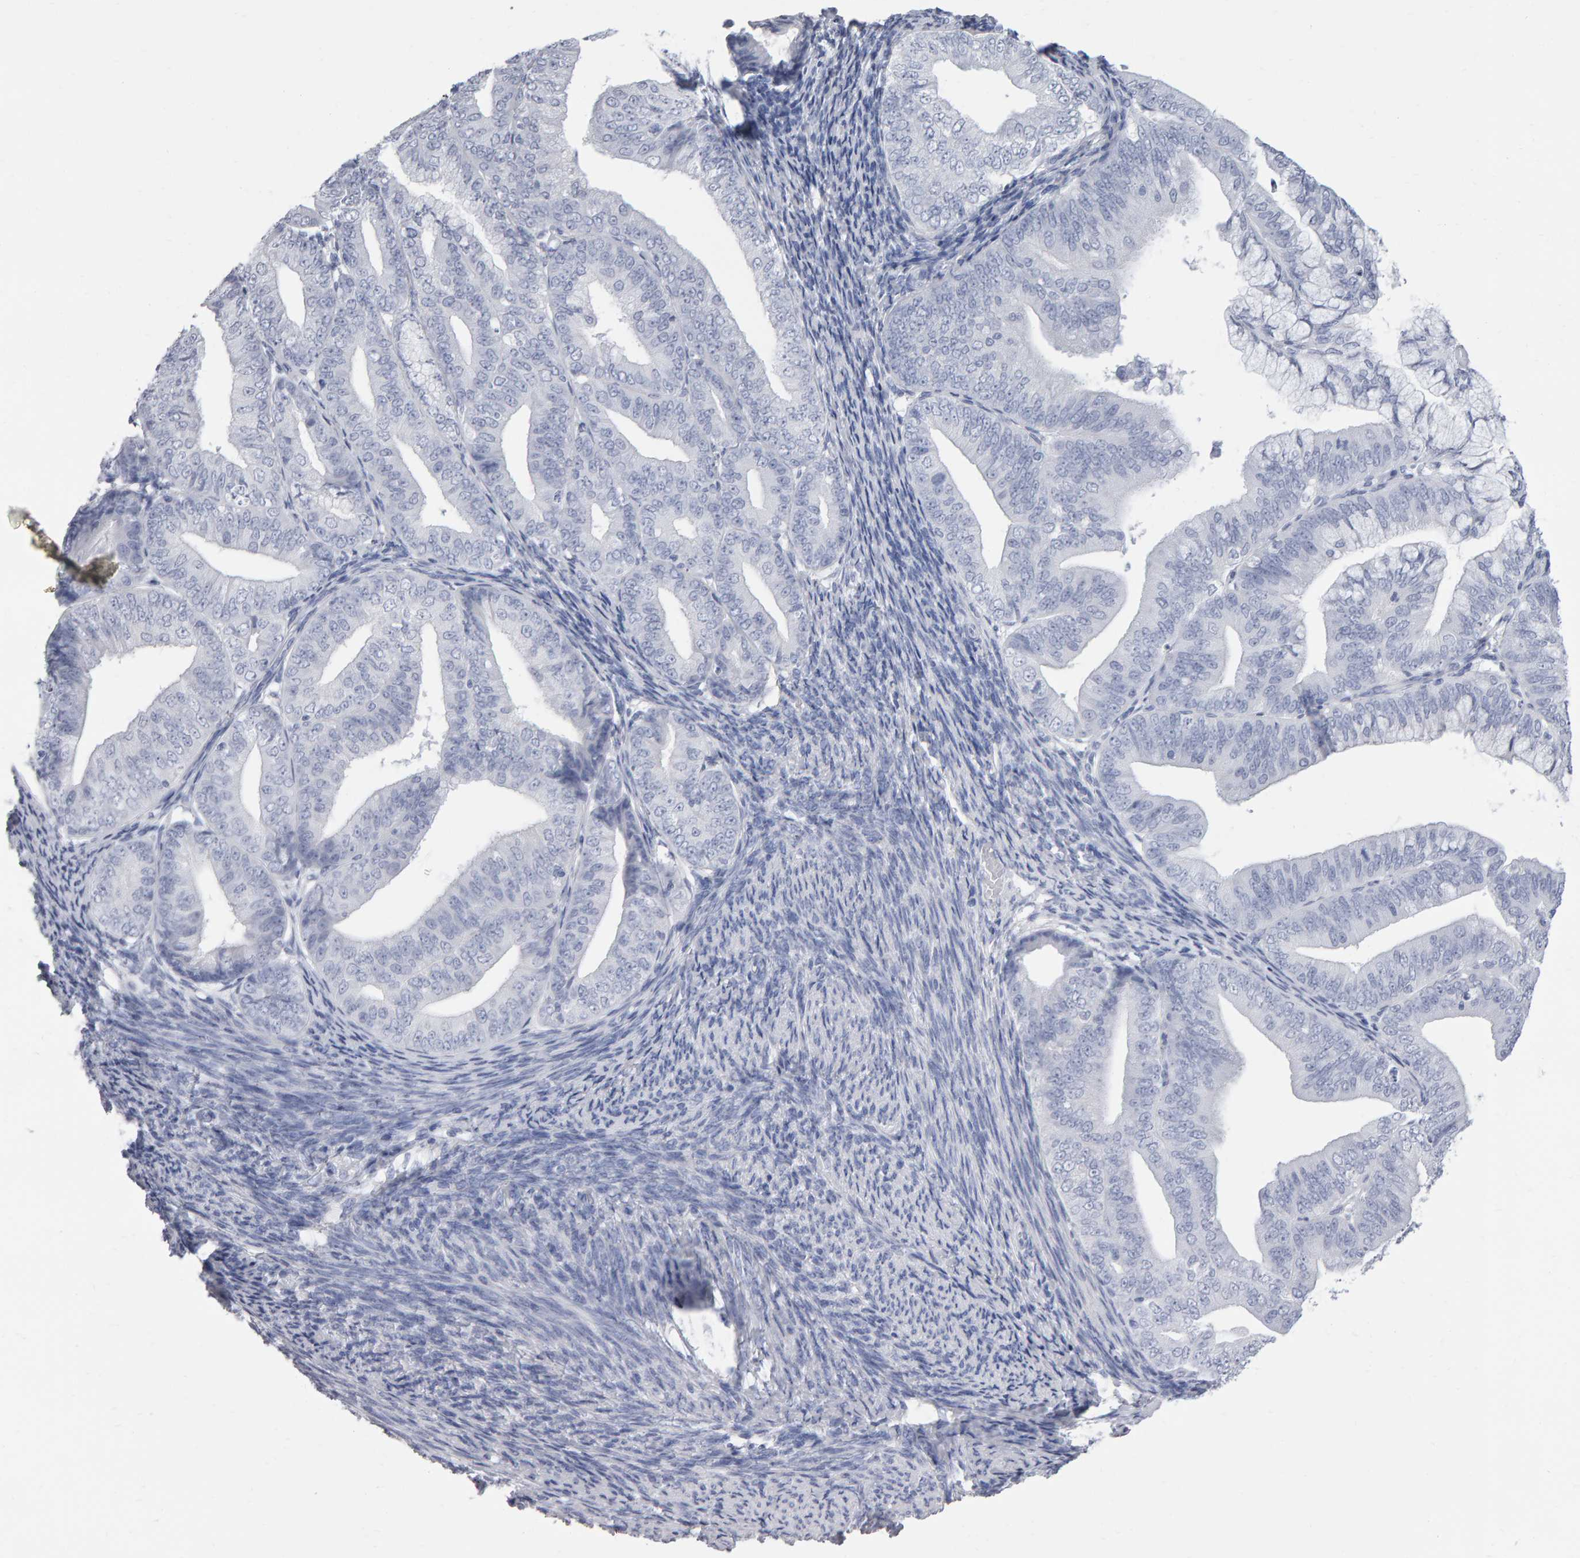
{"staining": {"intensity": "negative", "quantity": "none", "location": "none"}, "tissue": "endometrial cancer", "cell_type": "Tumor cells", "image_type": "cancer", "snomed": [{"axis": "morphology", "description": "Adenocarcinoma, NOS"}, {"axis": "topography", "description": "Endometrium"}], "caption": "The photomicrograph exhibits no significant expression in tumor cells of endometrial cancer (adenocarcinoma).", "gene": "NCDN", "patient": {"sex": "female", "age": 63}}